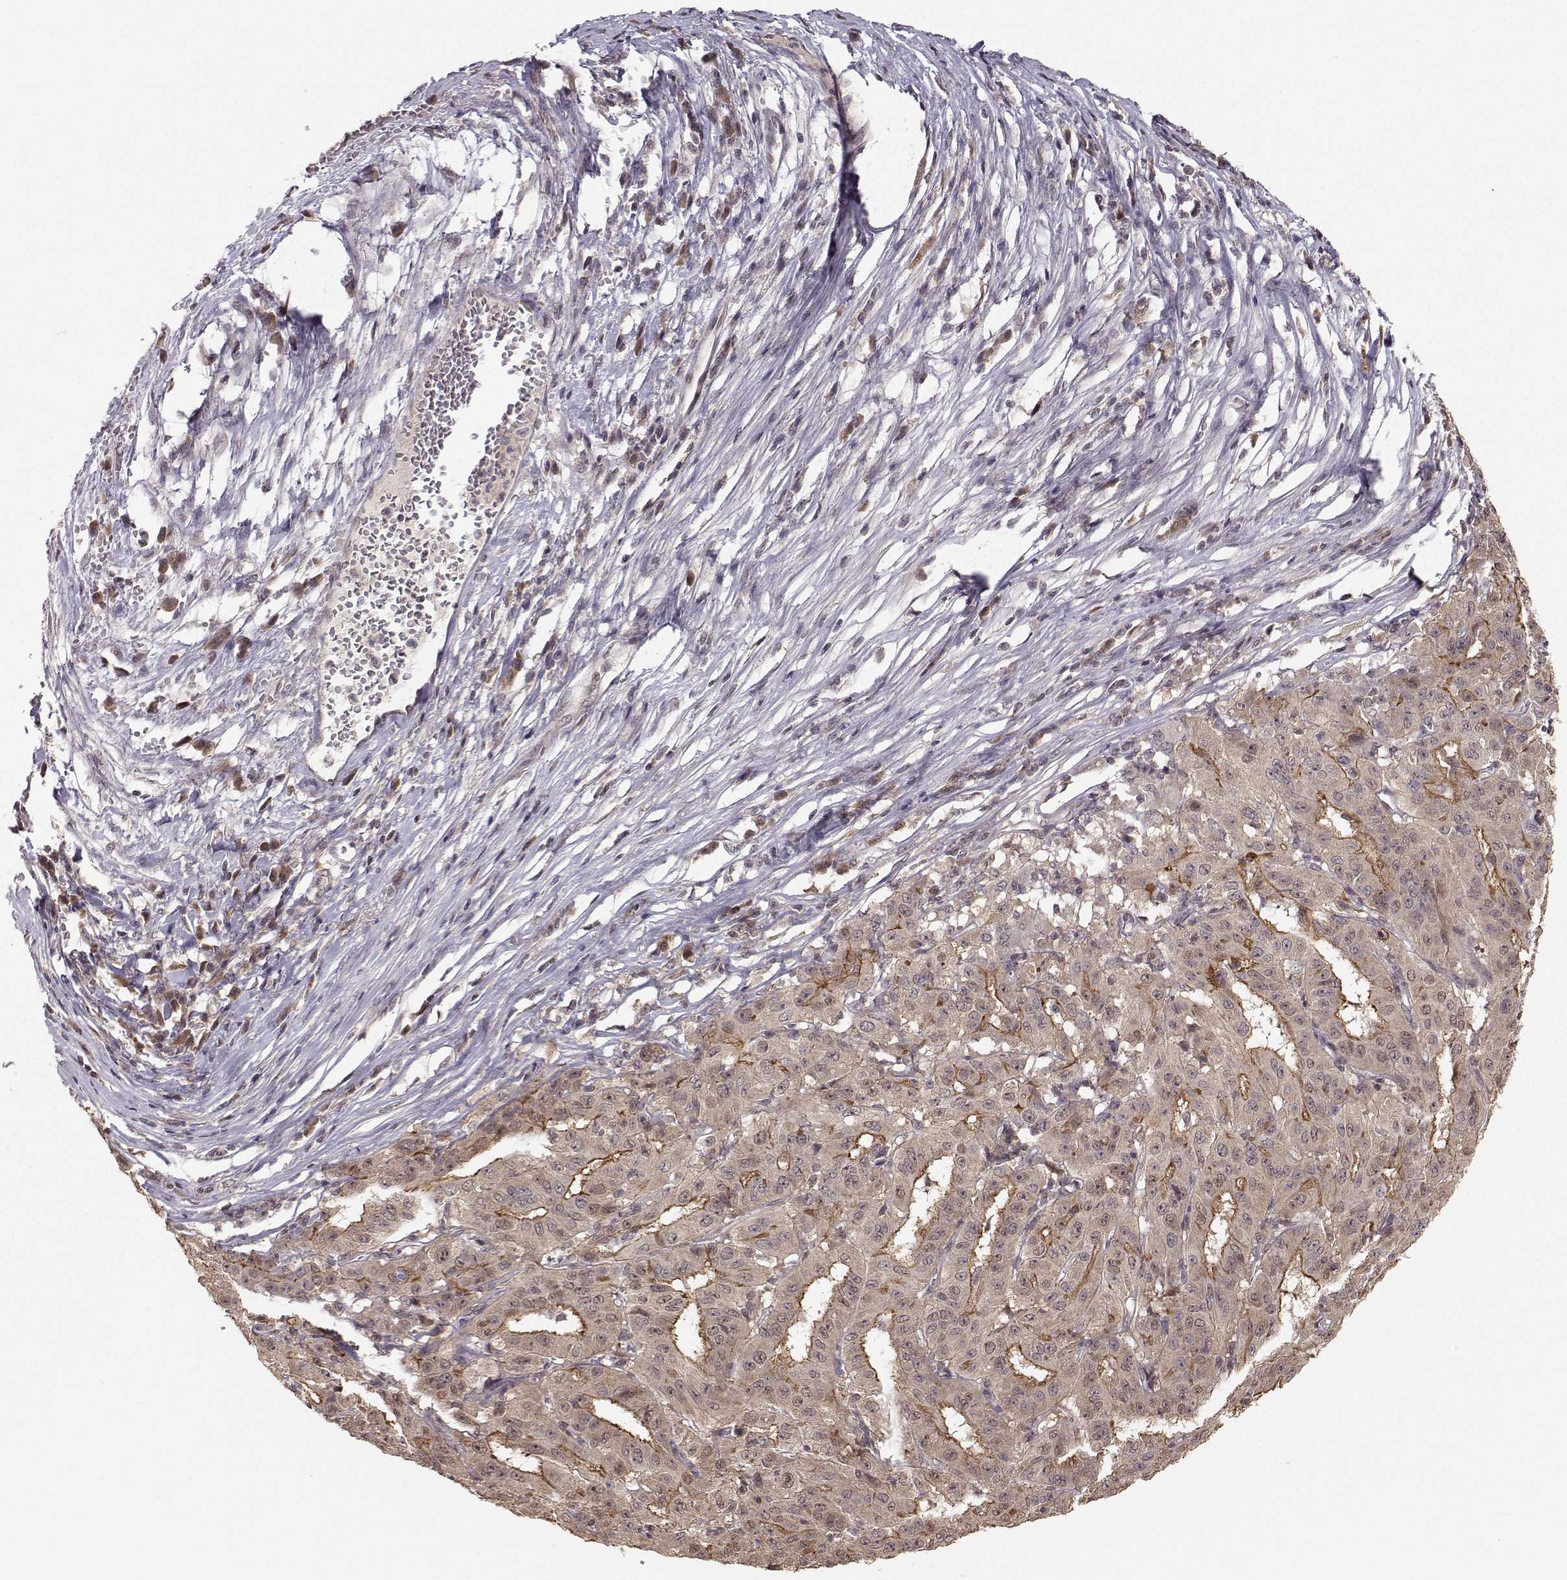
{"staining": {"intensity": "strong", "quantity": ">75%", "location": "cytoplasmic/membranous"}, "tissue": "pancreatic cancer", "cell_type": "Tumor cells", "image_type": "cancer", "snomed": [{"axis": "morphology", "description": "Adenocarcinoma, NOS"}, {"axis": "topography", "description": "Pancreas"}], "caption": "A histopathology image showing strong cytoplasmic/membranous staining in about >75% of tumor cells in pancreatic cancer (adenocarcinoma), as visualized by brown immunohistochemical staining.", "gene": "PLEKHG3", "patient": {"sex": "male", "age": 63}}